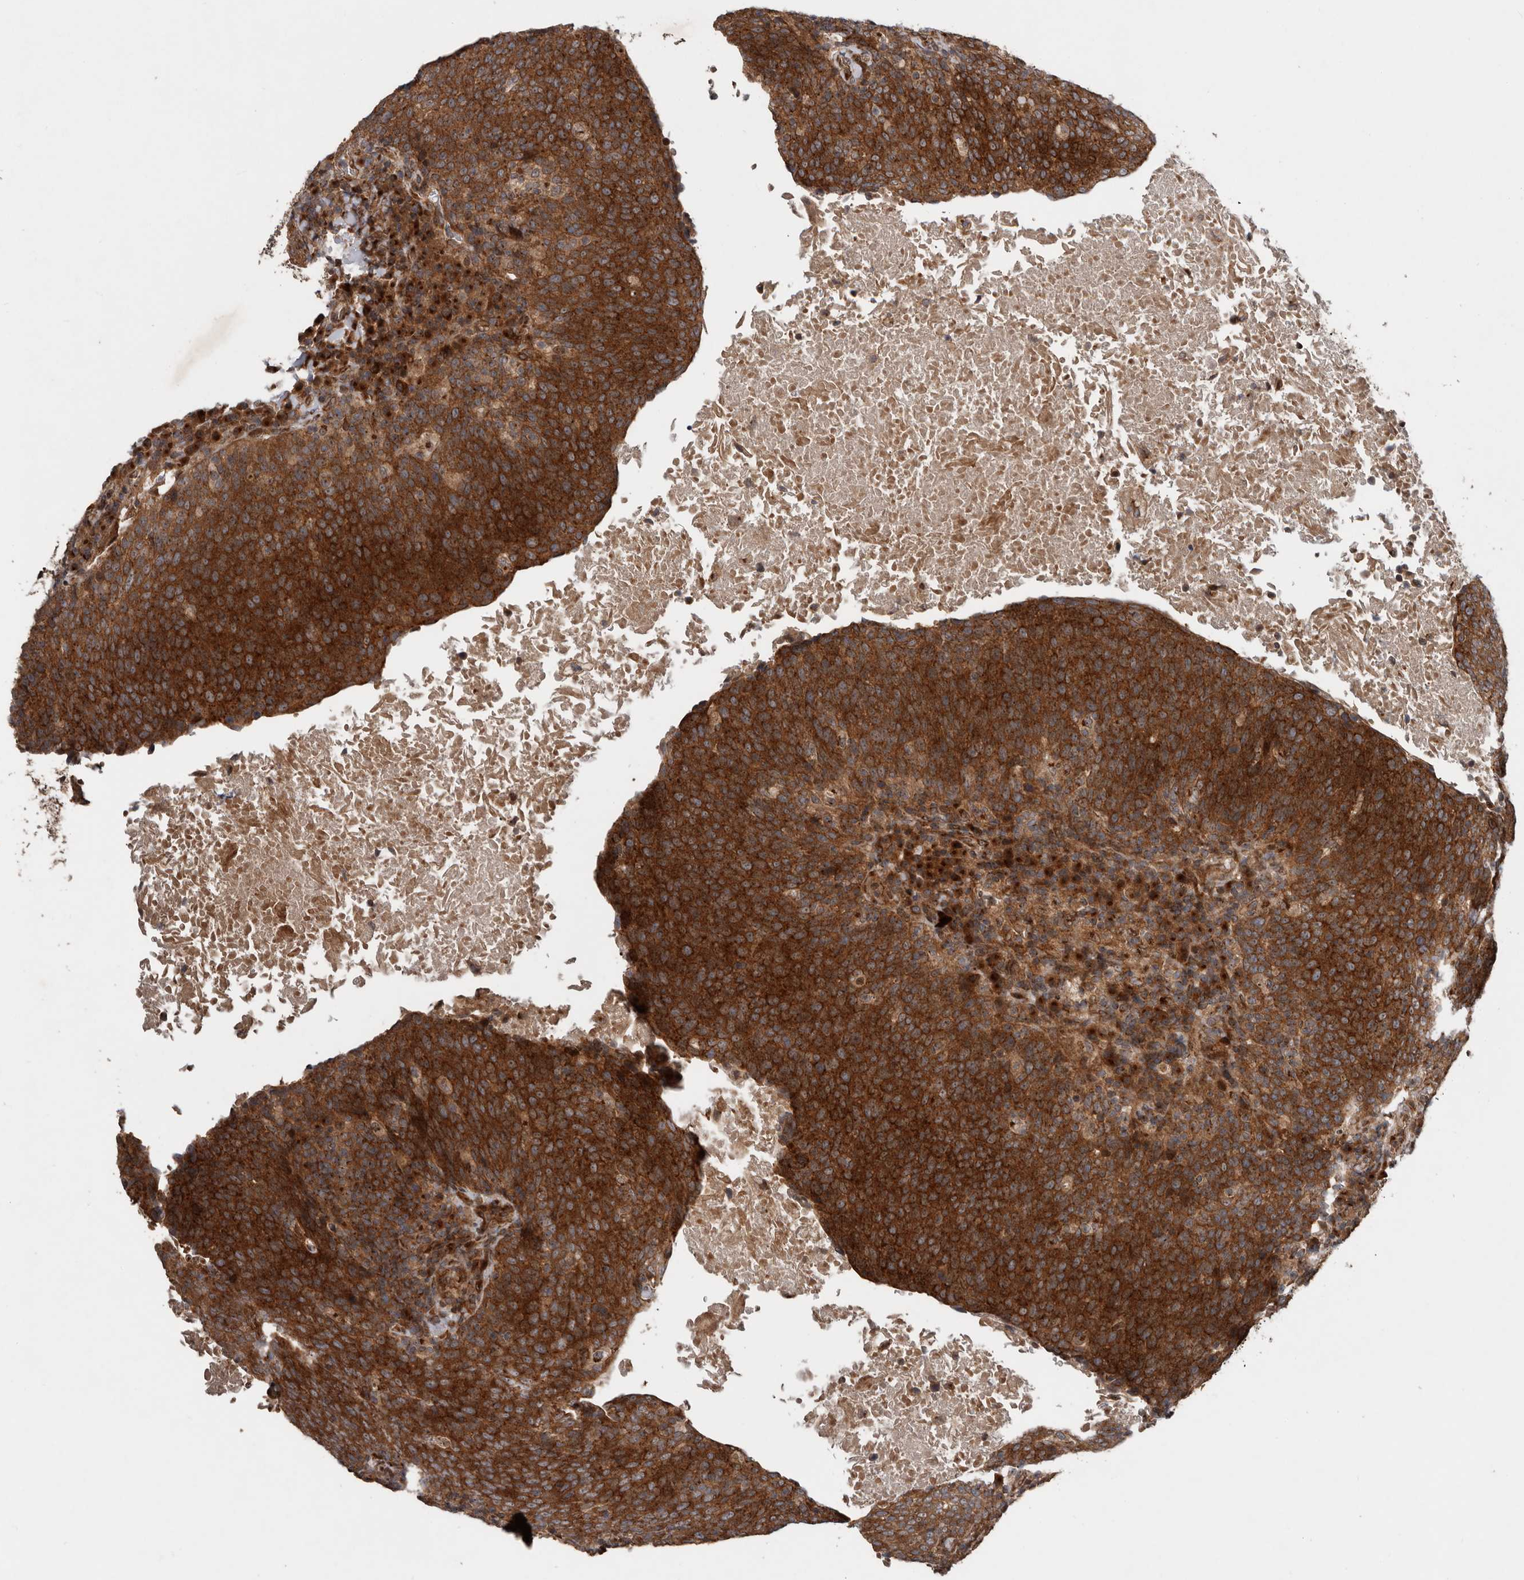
{"staining": {"intensity": "strong", "quantity": ">75%", "location": "cytoplasmic/membranous"}, "tissue": "head and neck cancer", "cell_type": "Tumor cells", "image_type": "cancer", "snomed": [{"axis": "morphology", "description": "Squamous cell carcinoma, NOS"}, {"axis": "morphology", "description": "Squamous cell carcinoma, metastatic, NOS"}, {"axis": "topography", "description": "Lymph node"}, {"axis": "topography", "description": "Head-Neck"}], "caption": "Head and neck metastatic squamous cell carcinoma tissue demonstrates strong cytoplasmic/membranous expression in approximately >75% of tumor cells, visualized by immunohistochemistry. (Brightfield microscopy of DAB IHC at high magnification).", "gene": "CCDC190", "patient": {"sex": "male", "age": 62}}